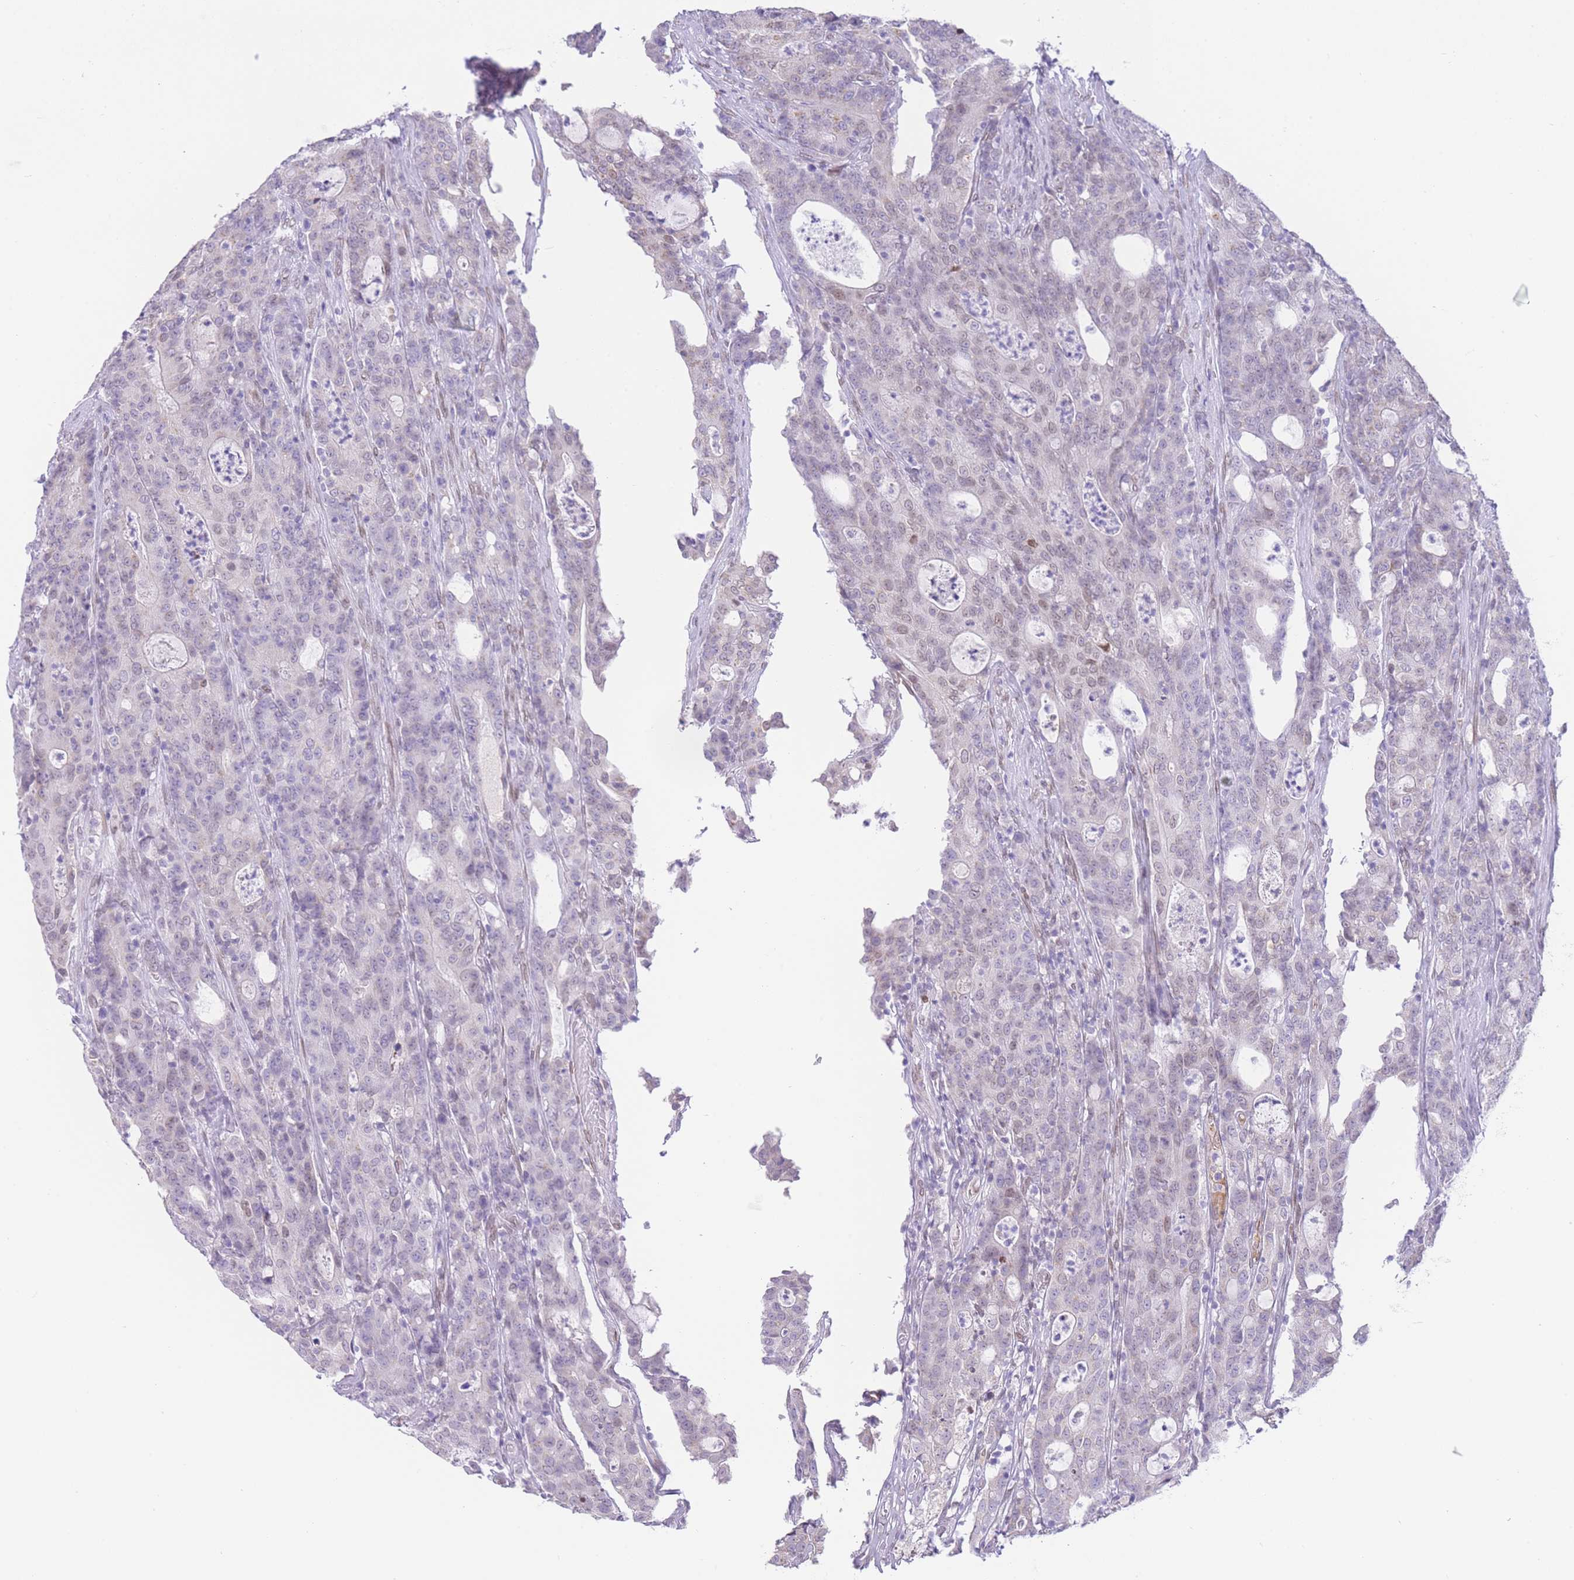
{"staining": {"intensity": "weak", "quantity": "<25%", "location": "nuclear"}, "tissue": "colorectal cancer", "cell_type": "Tumor cells", "image_type": "cancer", "snomed": [{"axis": "morphology", "description": "Adenocarcinoma, NOS"}, {"axis": "topography", "description": "Colon"}], "caption": "This is an immunohistochemistry (IHC) histopathology image of colorectal adenocarcinoma. There is no positivity in tumor cells.", "gene": "OR10AD1", "patient": {"sex": "male", "age": 83}}